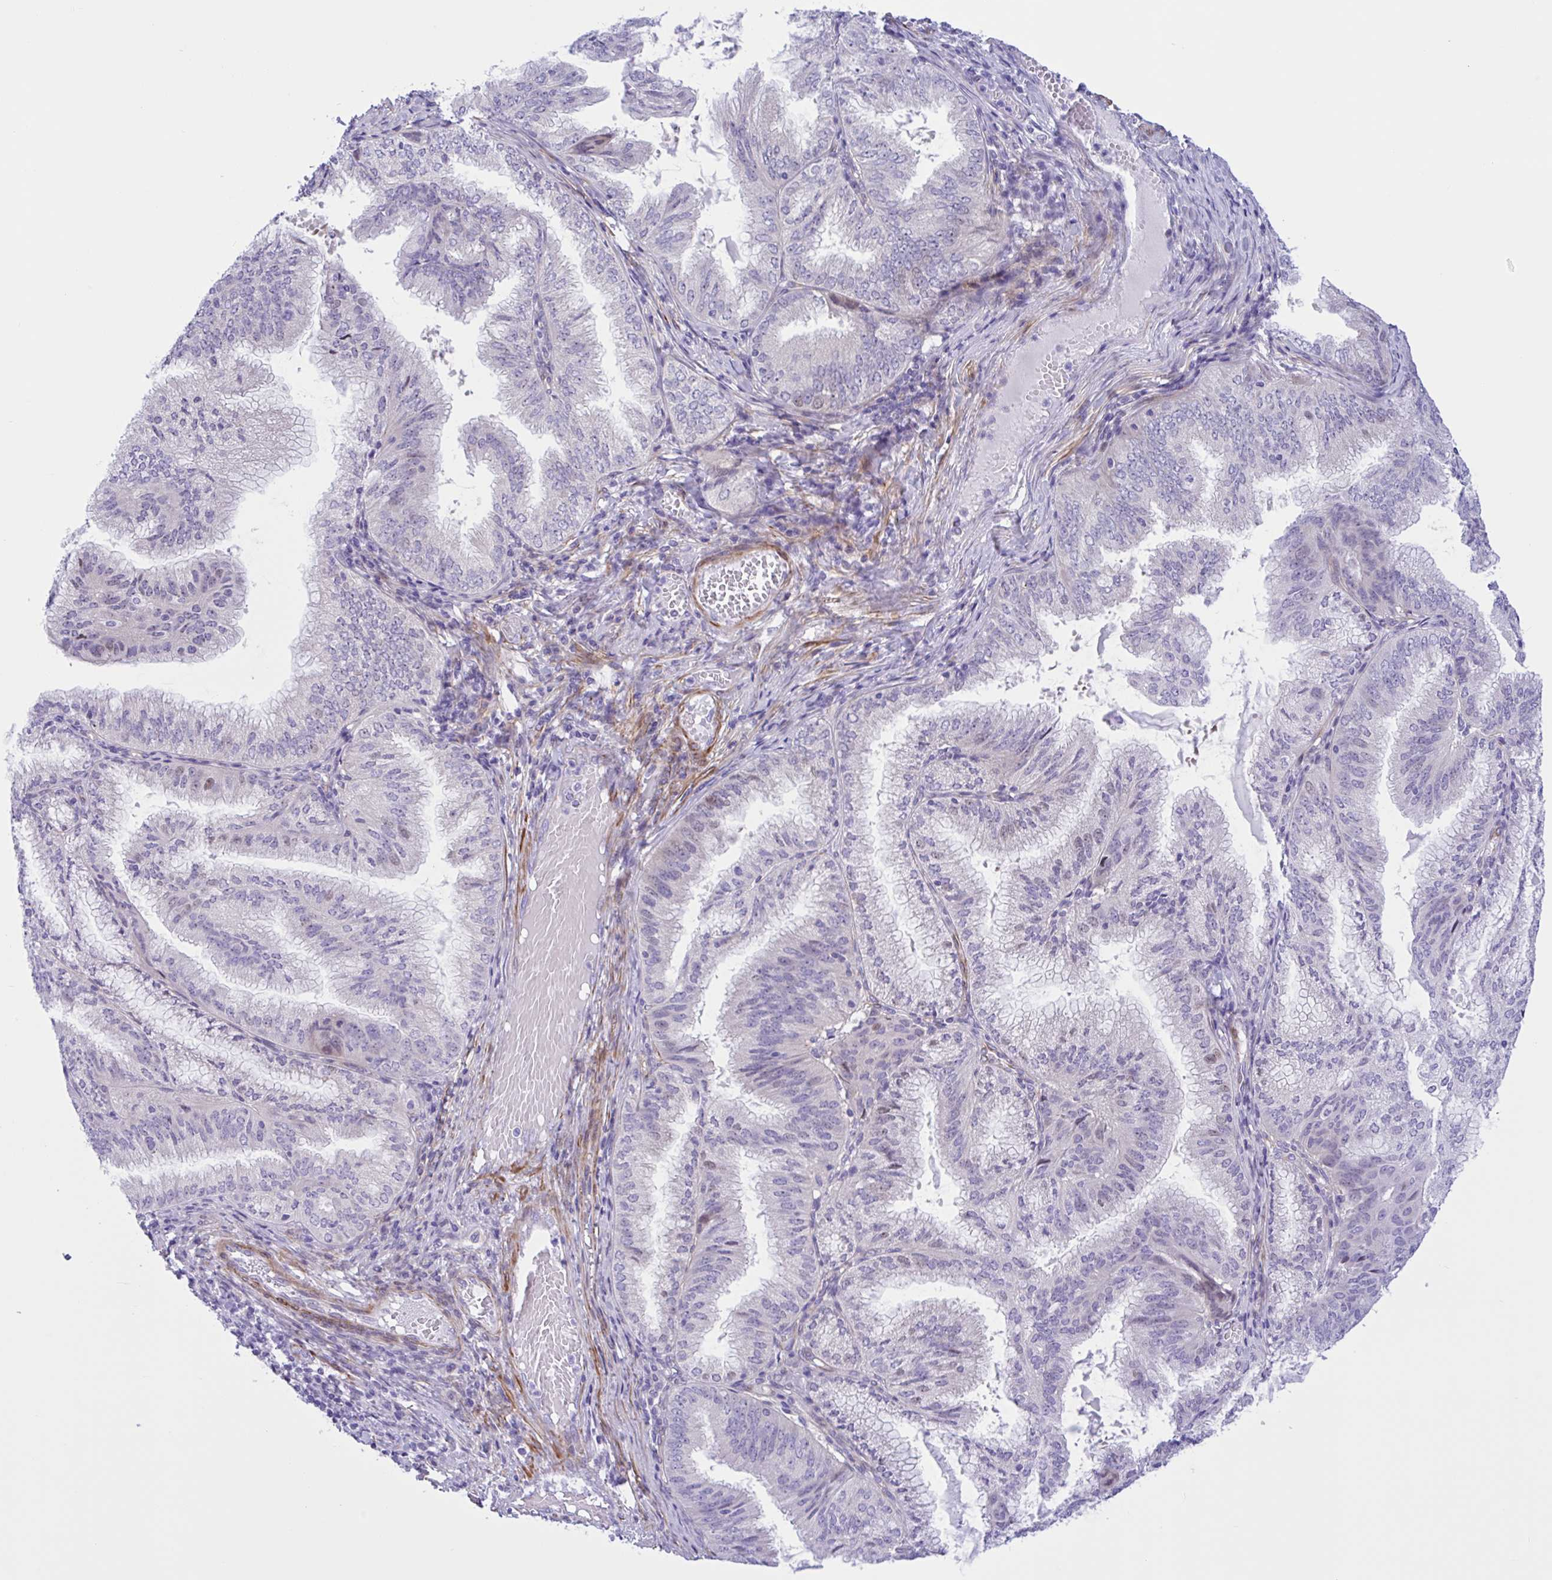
{"staining": {"intensity": "negative", "quantity": "none", "location": "none"}, "tissue": "endometrial cancer", "cell_type": "Tumor cells", "image_type": "cancer", "snomed": [{"axis": "morphology", "description": "Adenocarcinoma, NOS"}, {"axis": "topography", "description": "Endometrium"}], "caption": "Immunohistochemistry (IHC) of endometrial adenocarcinoma reveals no positivity in tumor cells.", "gene": "AHCYL2", "patient": {"sex": "female", "age": 49}}